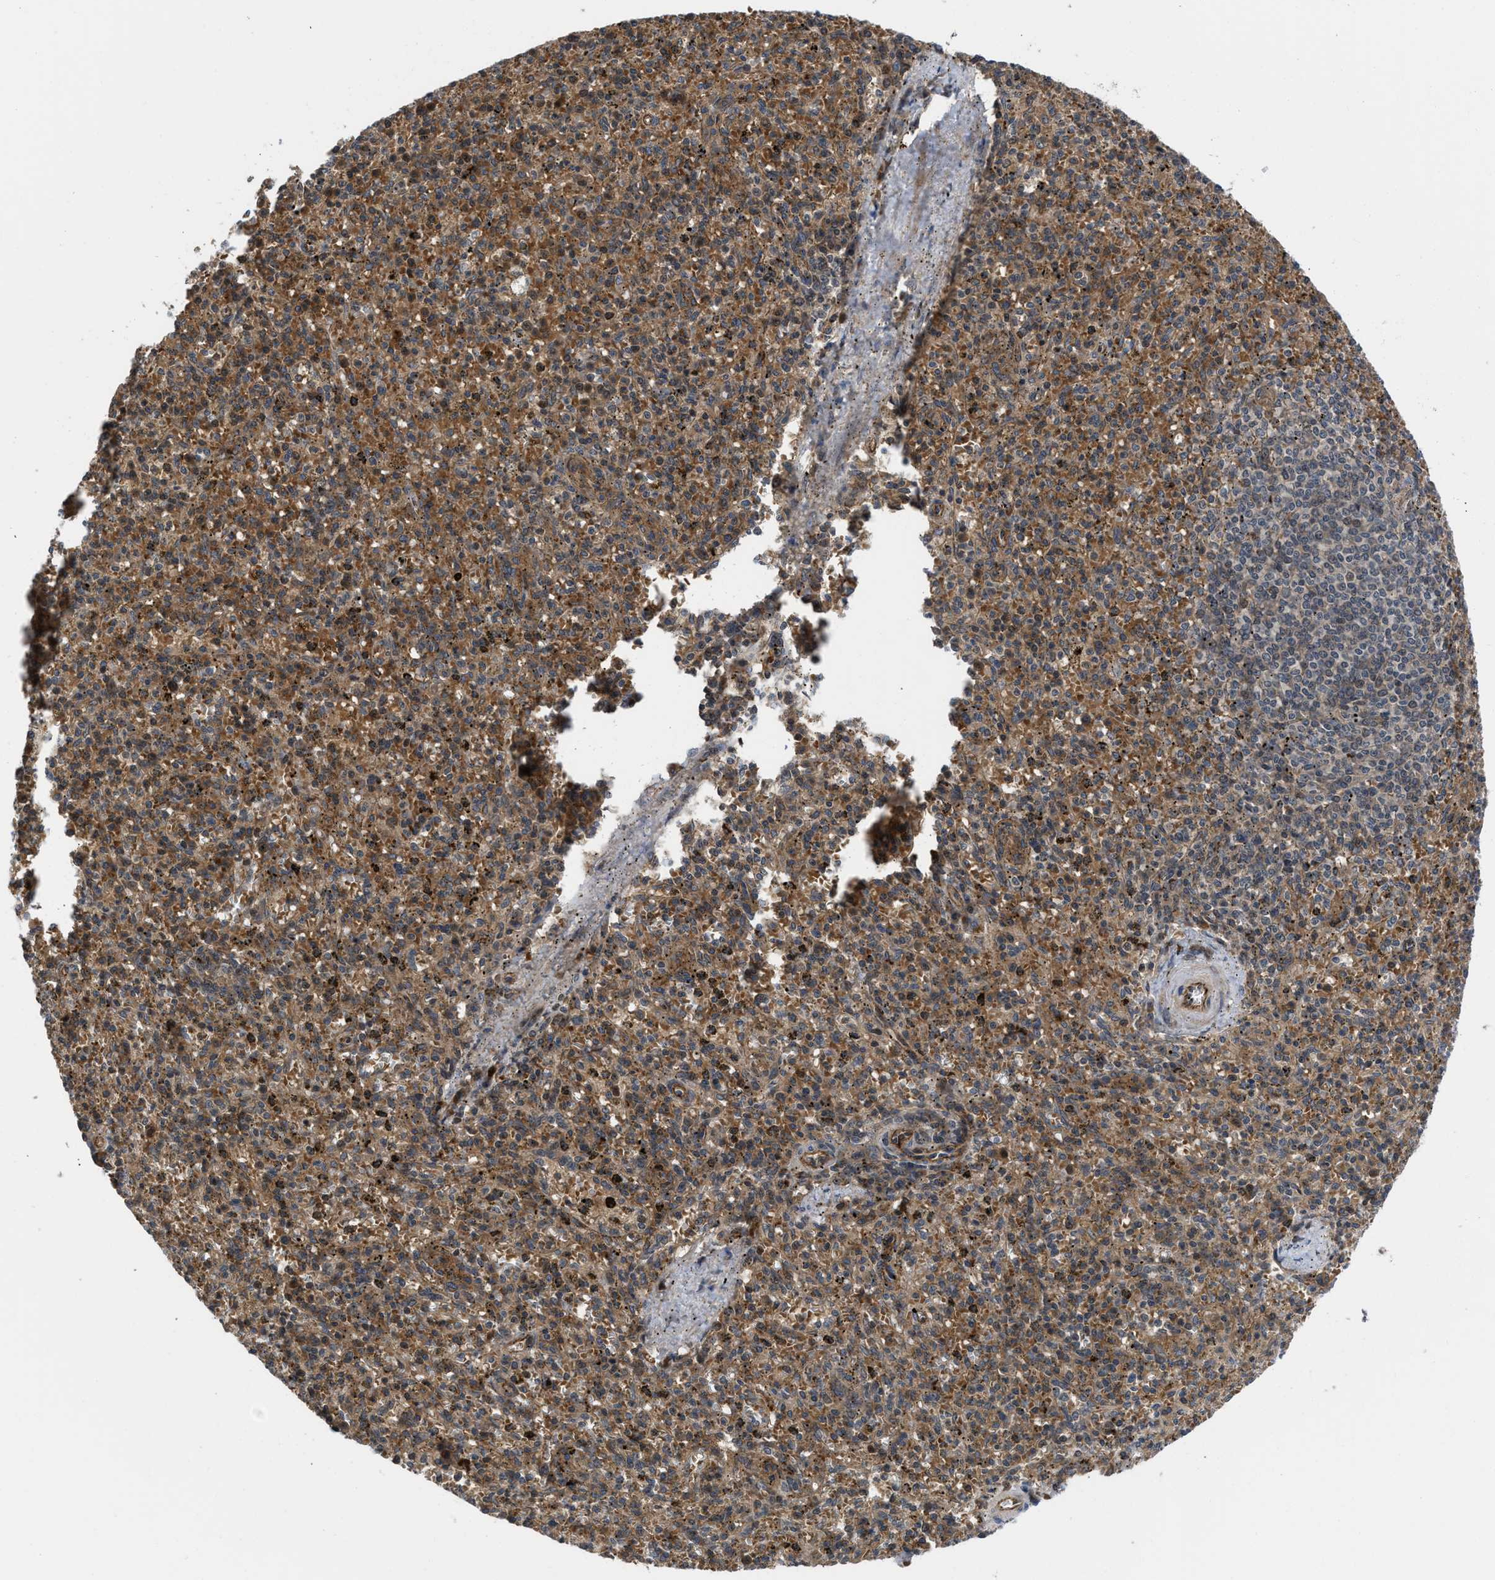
{"staining": {"intensity": "moderate", "quantity": ">75%", "location": "cytoplasmic/membranous"}, "tissue": "spleen", "cell_type": "Cells in red pulp", "image_type": "normal", "snomed": [{"axis": "morphology", "description": "Normal tissue, NOS"}, {"axis": "topography", "description": "Spleen"}], "caption": "A high-resolution image shows IHC staining of normal spleen, which displays moderate cytoplasmic/membranous staining in approximately >75% of cells in red pulp.", "gene": "GPATCH2L", "patient": {"sex": "male", "age": 72}}